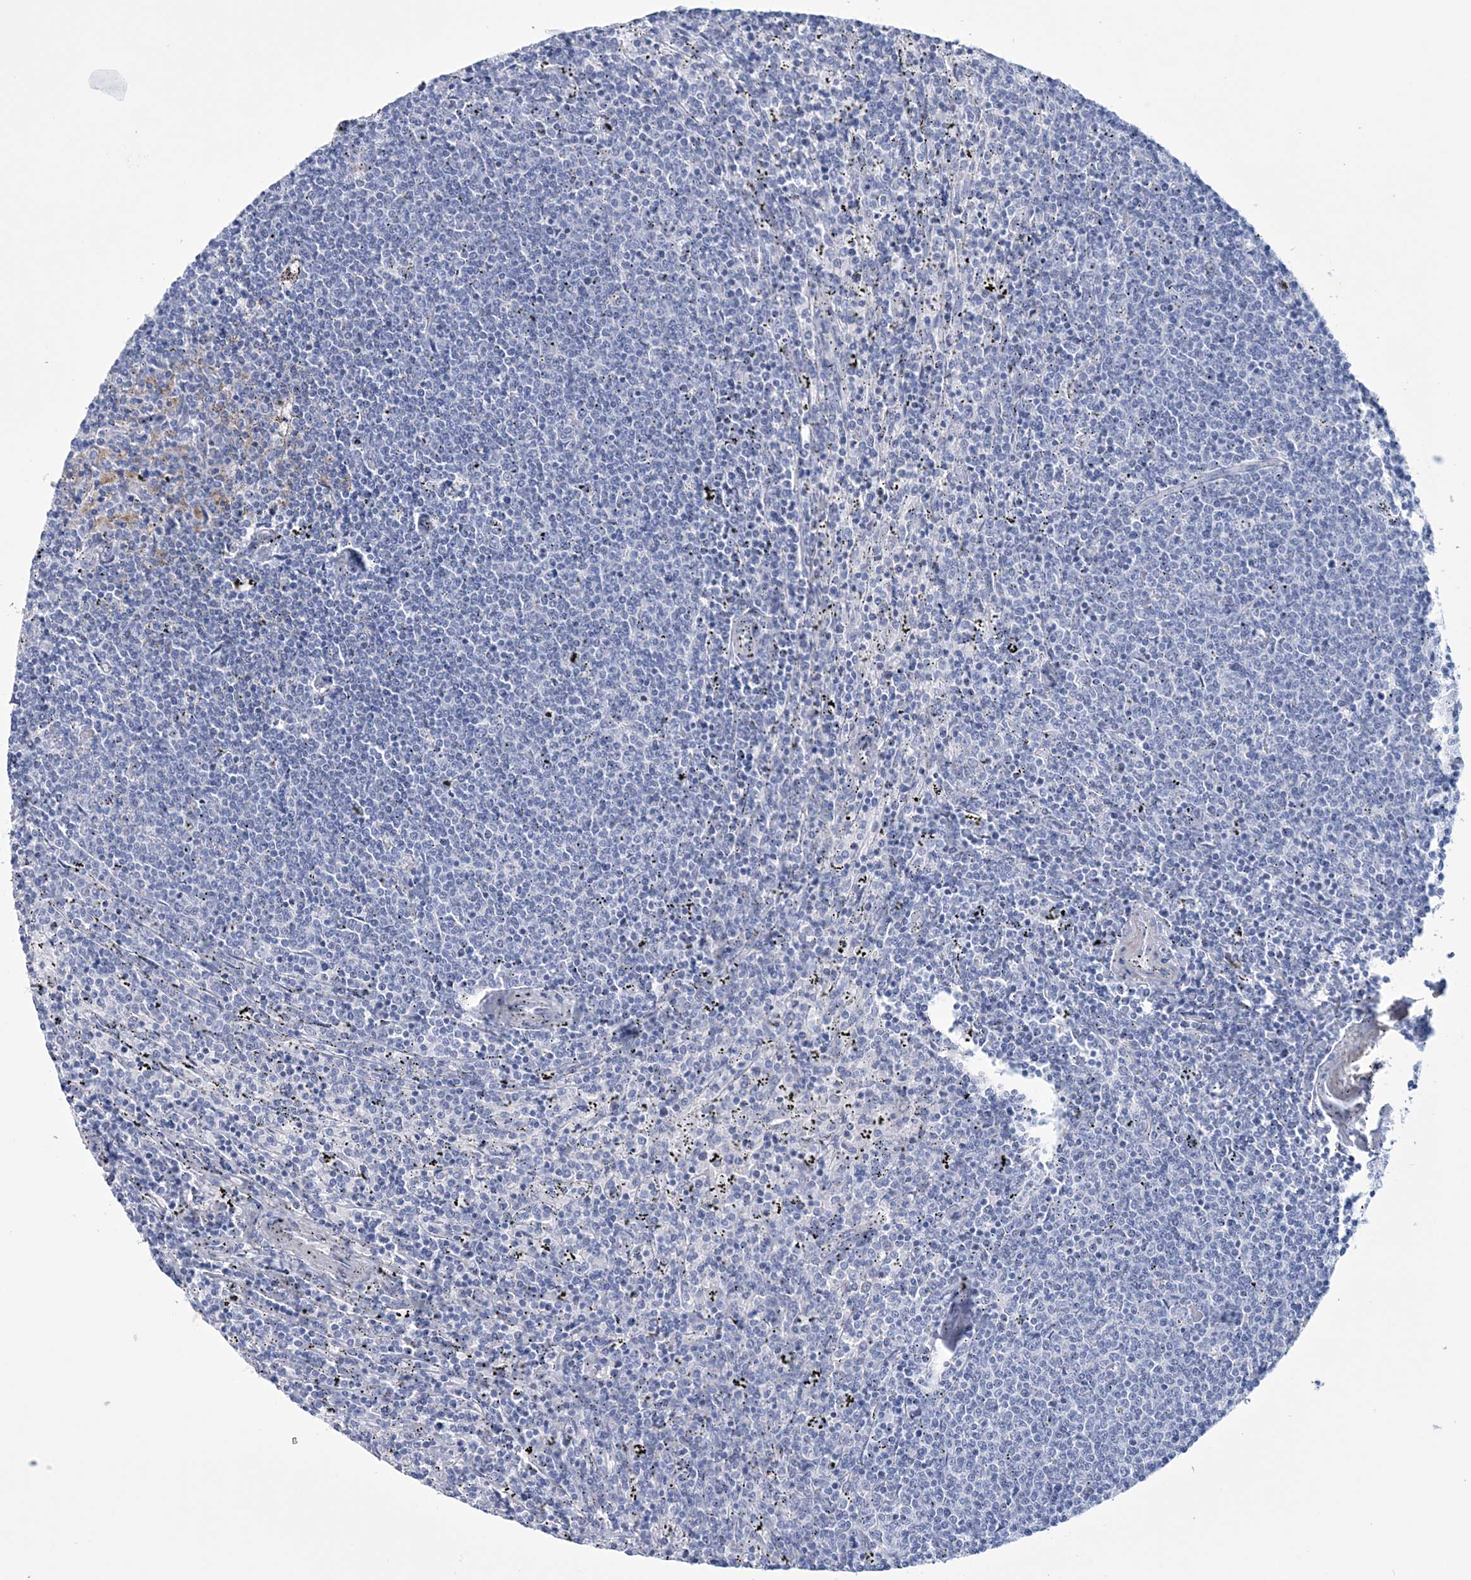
{"staining": {"intensity": "negative", "quantity": "none", "location": "none"}, "tissue": "lymphoma", "cell_type": "Tumor cells", "image_type": "cancer", "snomed": [{"axis": "morphology", "description": "Malignant lymphoma, non-Hodgkin's type, Low grade"}, {"axis": "topography", "description": "Spleen"}], "caption": "DAB immunohistochemical staining of malignant lymphoma, non-Hodgkin's type (low-grade) reveals no significant expression in tumor cells.", "gene": "DPCD", "patient": {"sex": "female", "age": 50}}